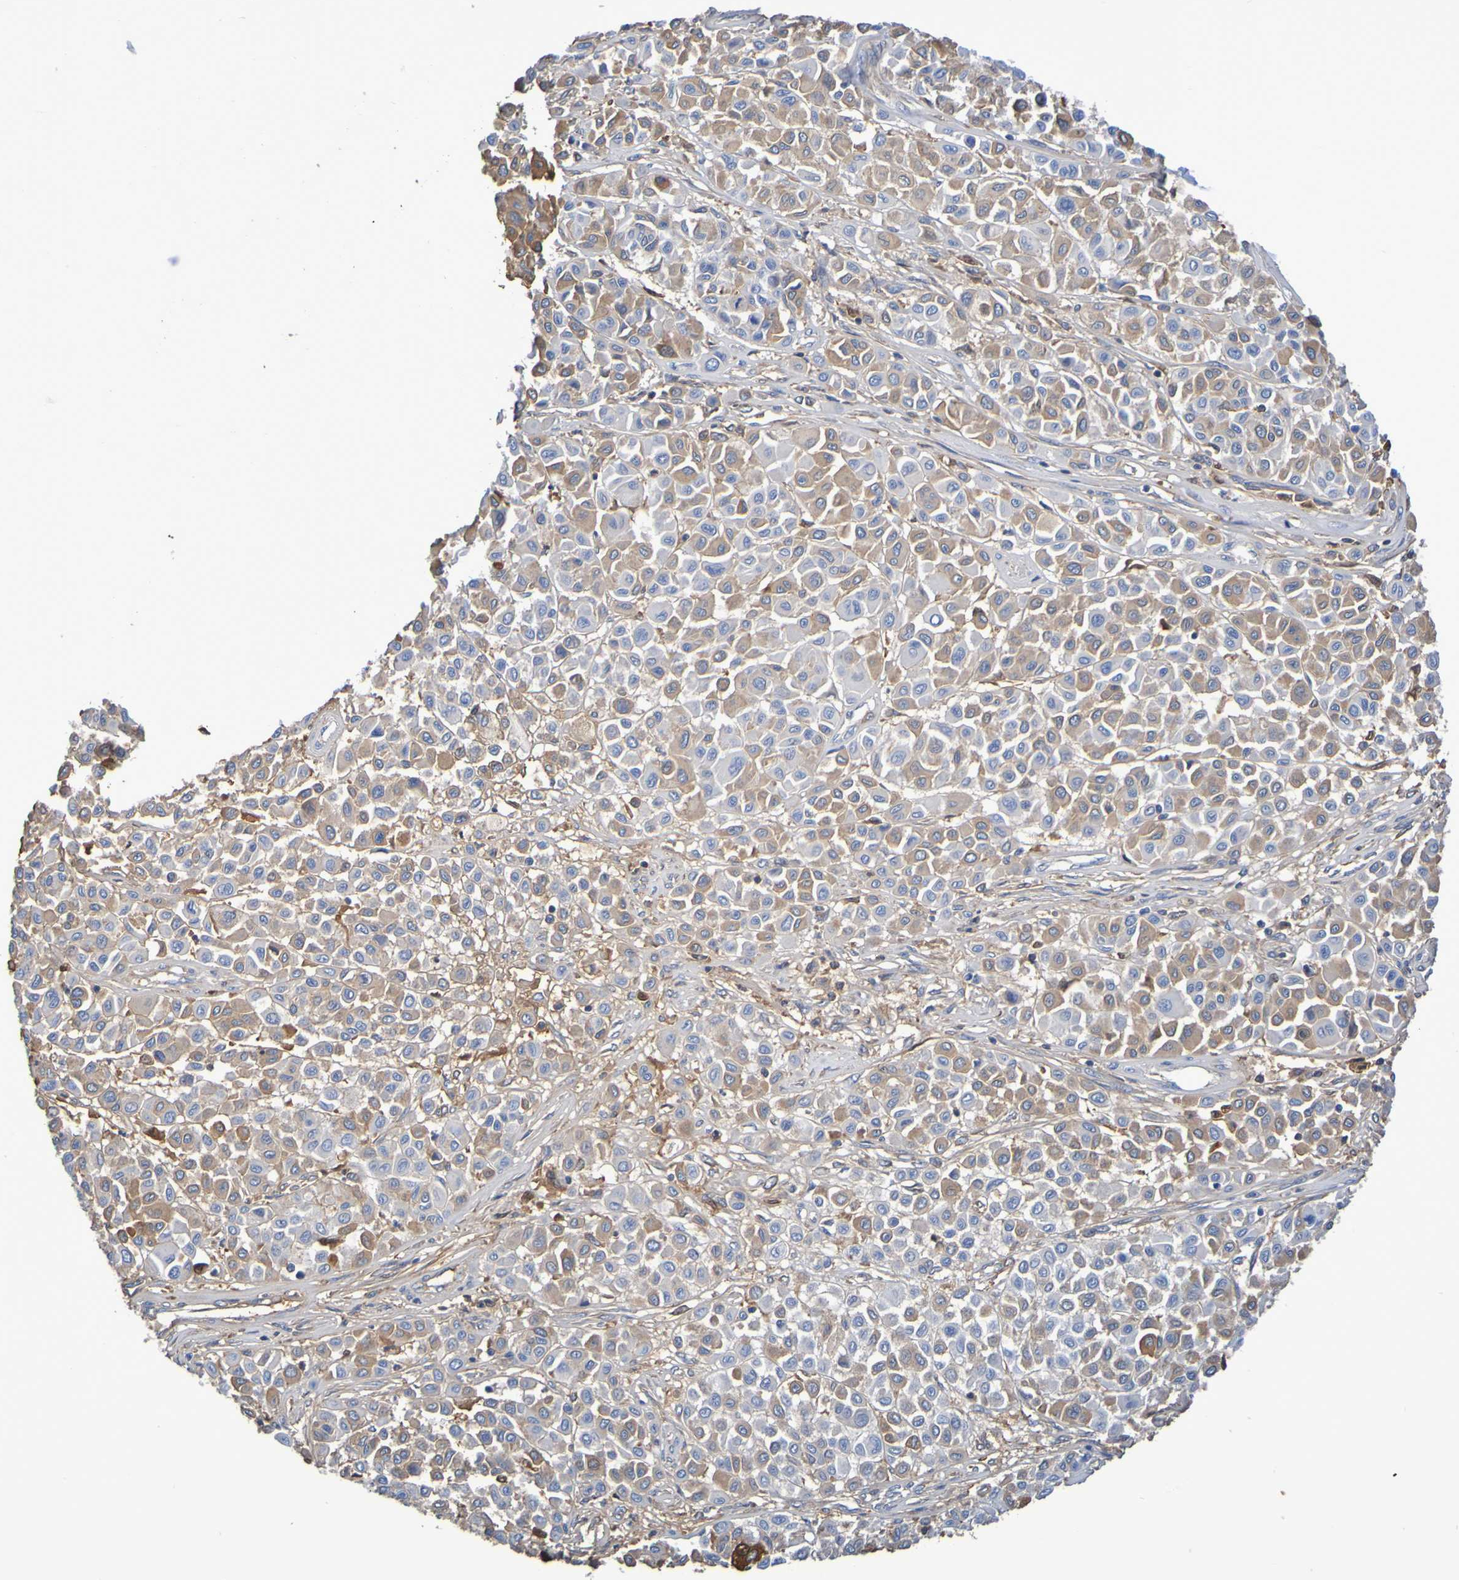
{"staining": {"intensity": "weak", "quantity": "25%-75%", "location": "cytoplasmic/membranous"}, "tissue": "melanoma", "cell_type": "Tumor cells", "image_type": "cancer", "snomed": [{"axis": "morphology", "description": "Malignant melanoma, Metastatic site"}, {"axis": "topography", "description": "Soft tissue"}], "caption": "Malignant melanoma (metastatic site) stained for a protein (brown) demonstrates weak cytoplasmic/membranous positive positivity in about 25%-75% of tumor cells.", "gene": "GAB3", "patient": {"sex": "male", "age": 41}}